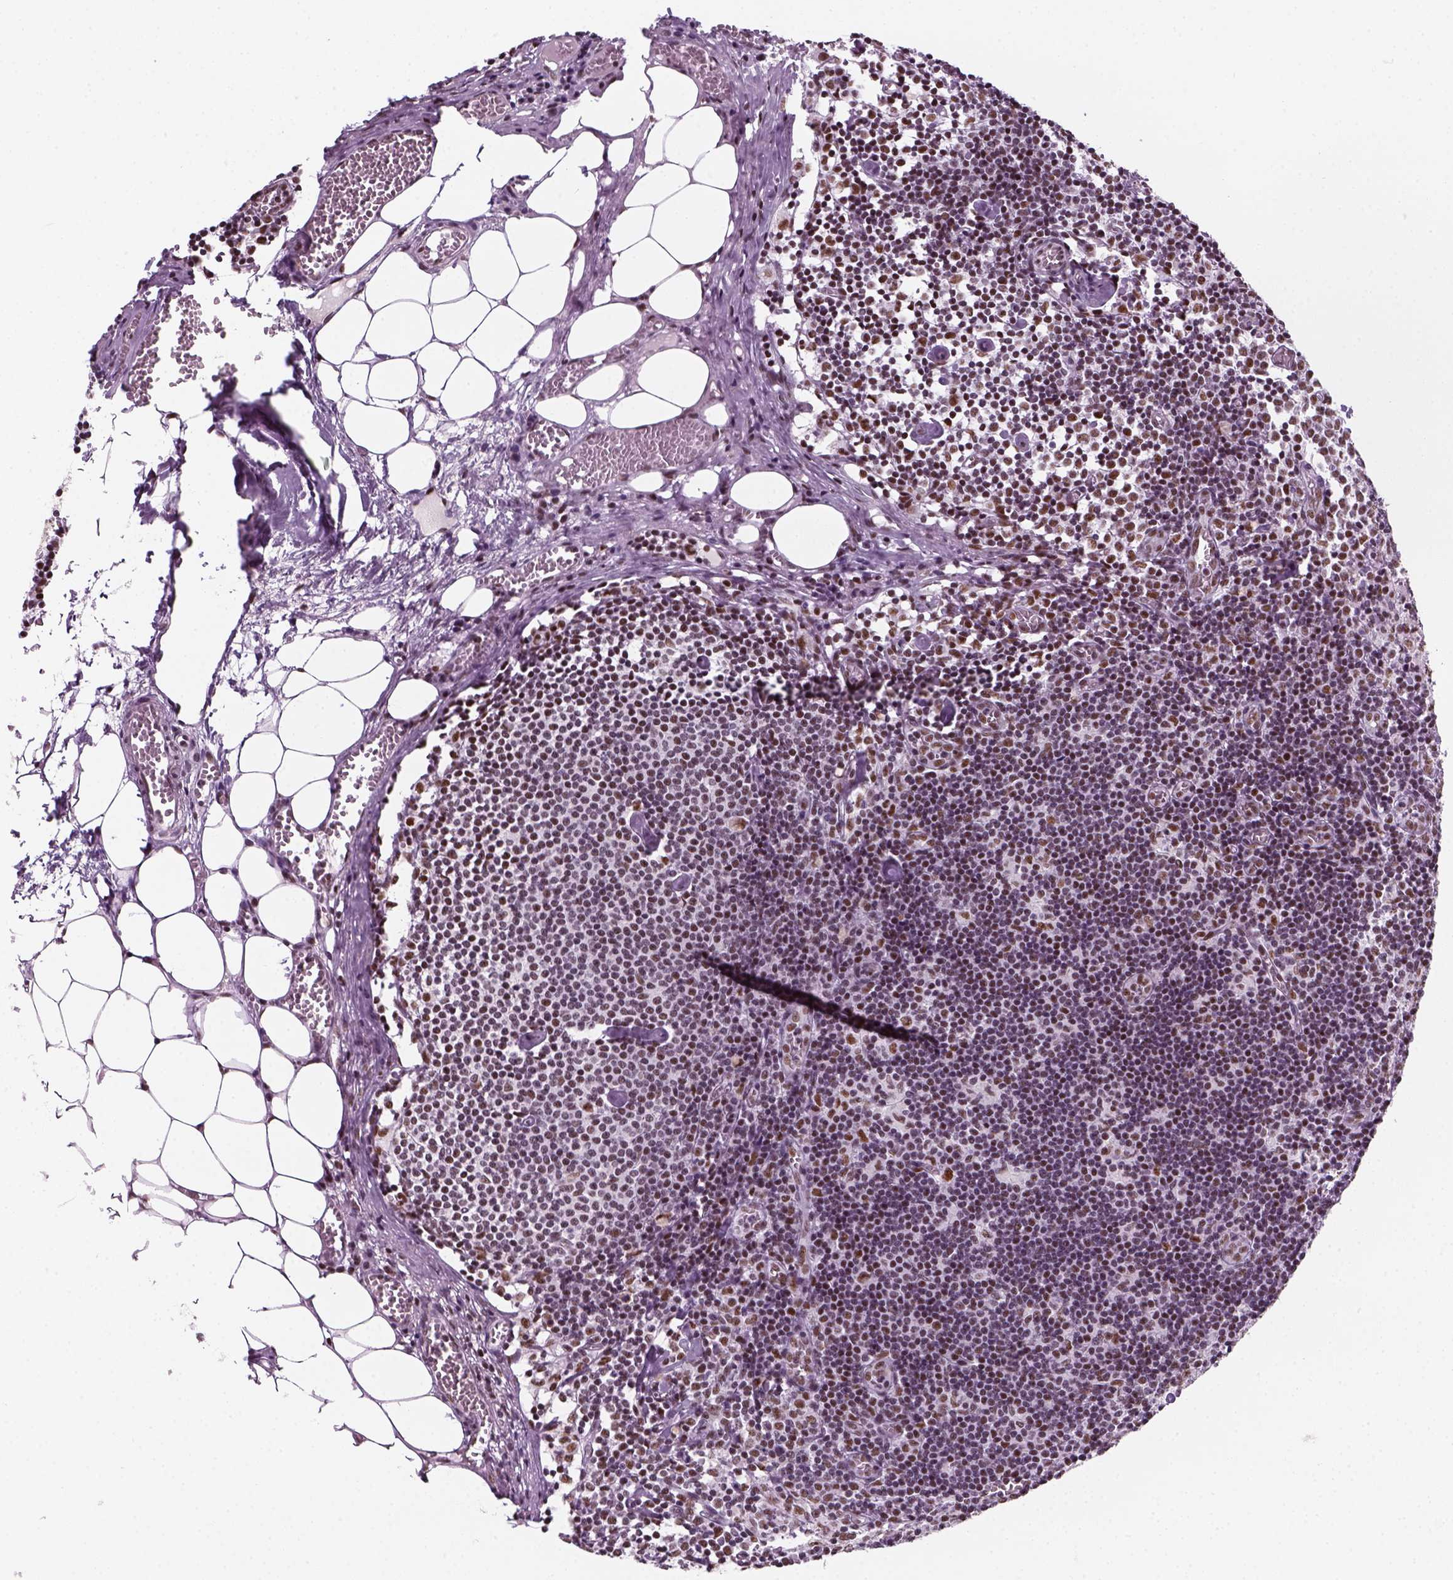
{"staining": {"intensity": "moderate", "quantity": ">75%", "location": "nuclear"}, "tissue": "lymph node", "cell_type": "Non-germinal center cells", "image_type": "normal", "snomed": [{"axis": "morphology", "description": "Normal tissue, NOS"}, {"axis": "topography", "description": "Lymph node"}], "caption": "Lymph node stained with immunohistochemistry reveals moderate nuclear positivity in approximately >75% of non-germinal center cells.", "gene": "GTF2F1", "patient": {"sex": "female", "age": 52}}